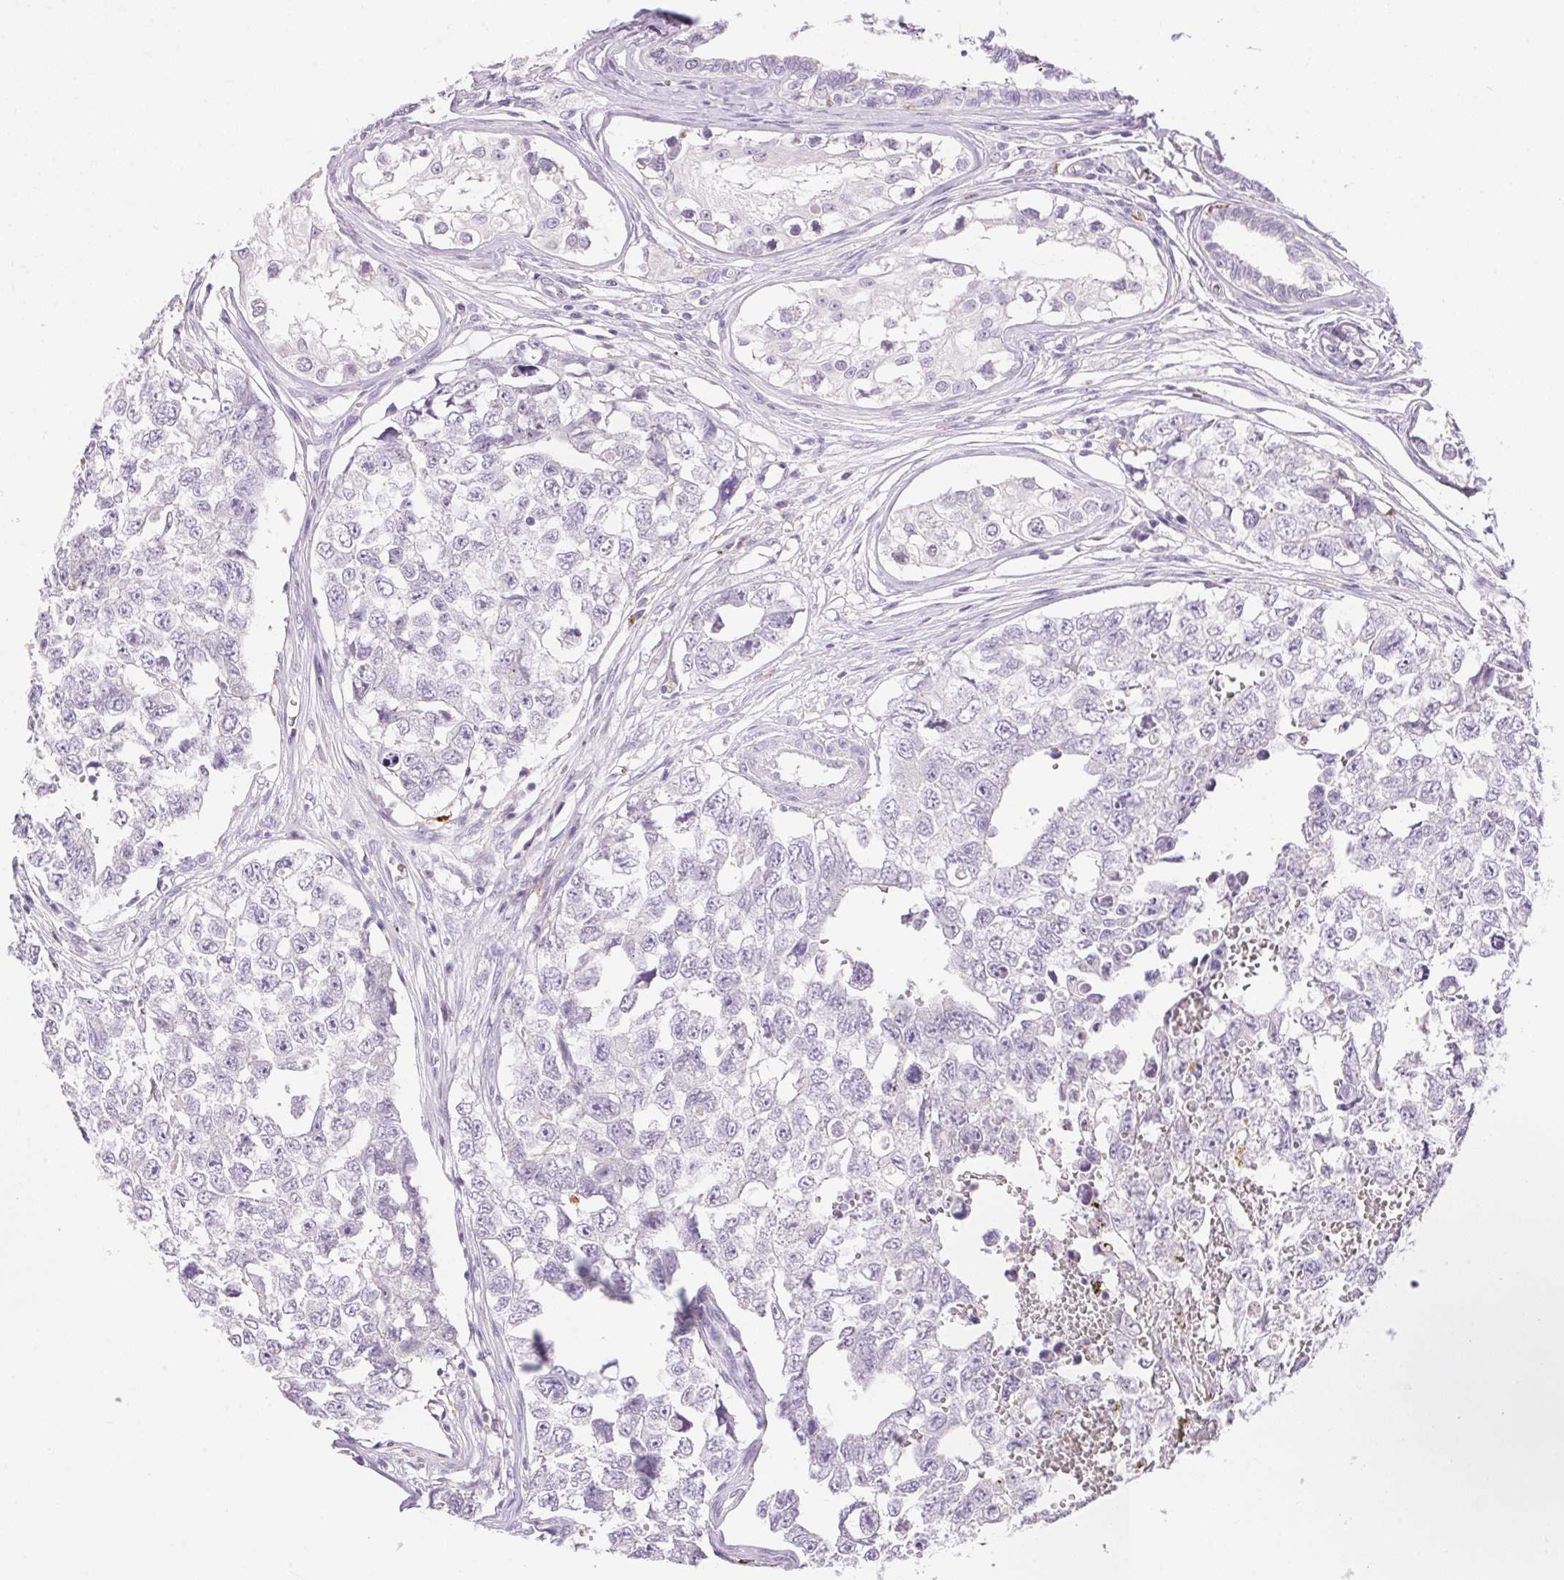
{"staining": {"intensity": "negative", "quantity": "none", "location": "none"}, "tissue": "testis cancer", "cell_type": "Tumor cells", "image_type": "cancer", "snomed": [{"axis": "morphology", "description": "Carcinoma, Embryonal, NOS"}, {"axis": "topography", "description": "Testis"}], "caption": "This is an immunohistochemistry (IHC) image of human embryonal carcinoma (testis). There is no staining in tumor cells.", "gene": "PNLIPRP3", "patient": {"sex": "male", "age": 18}}